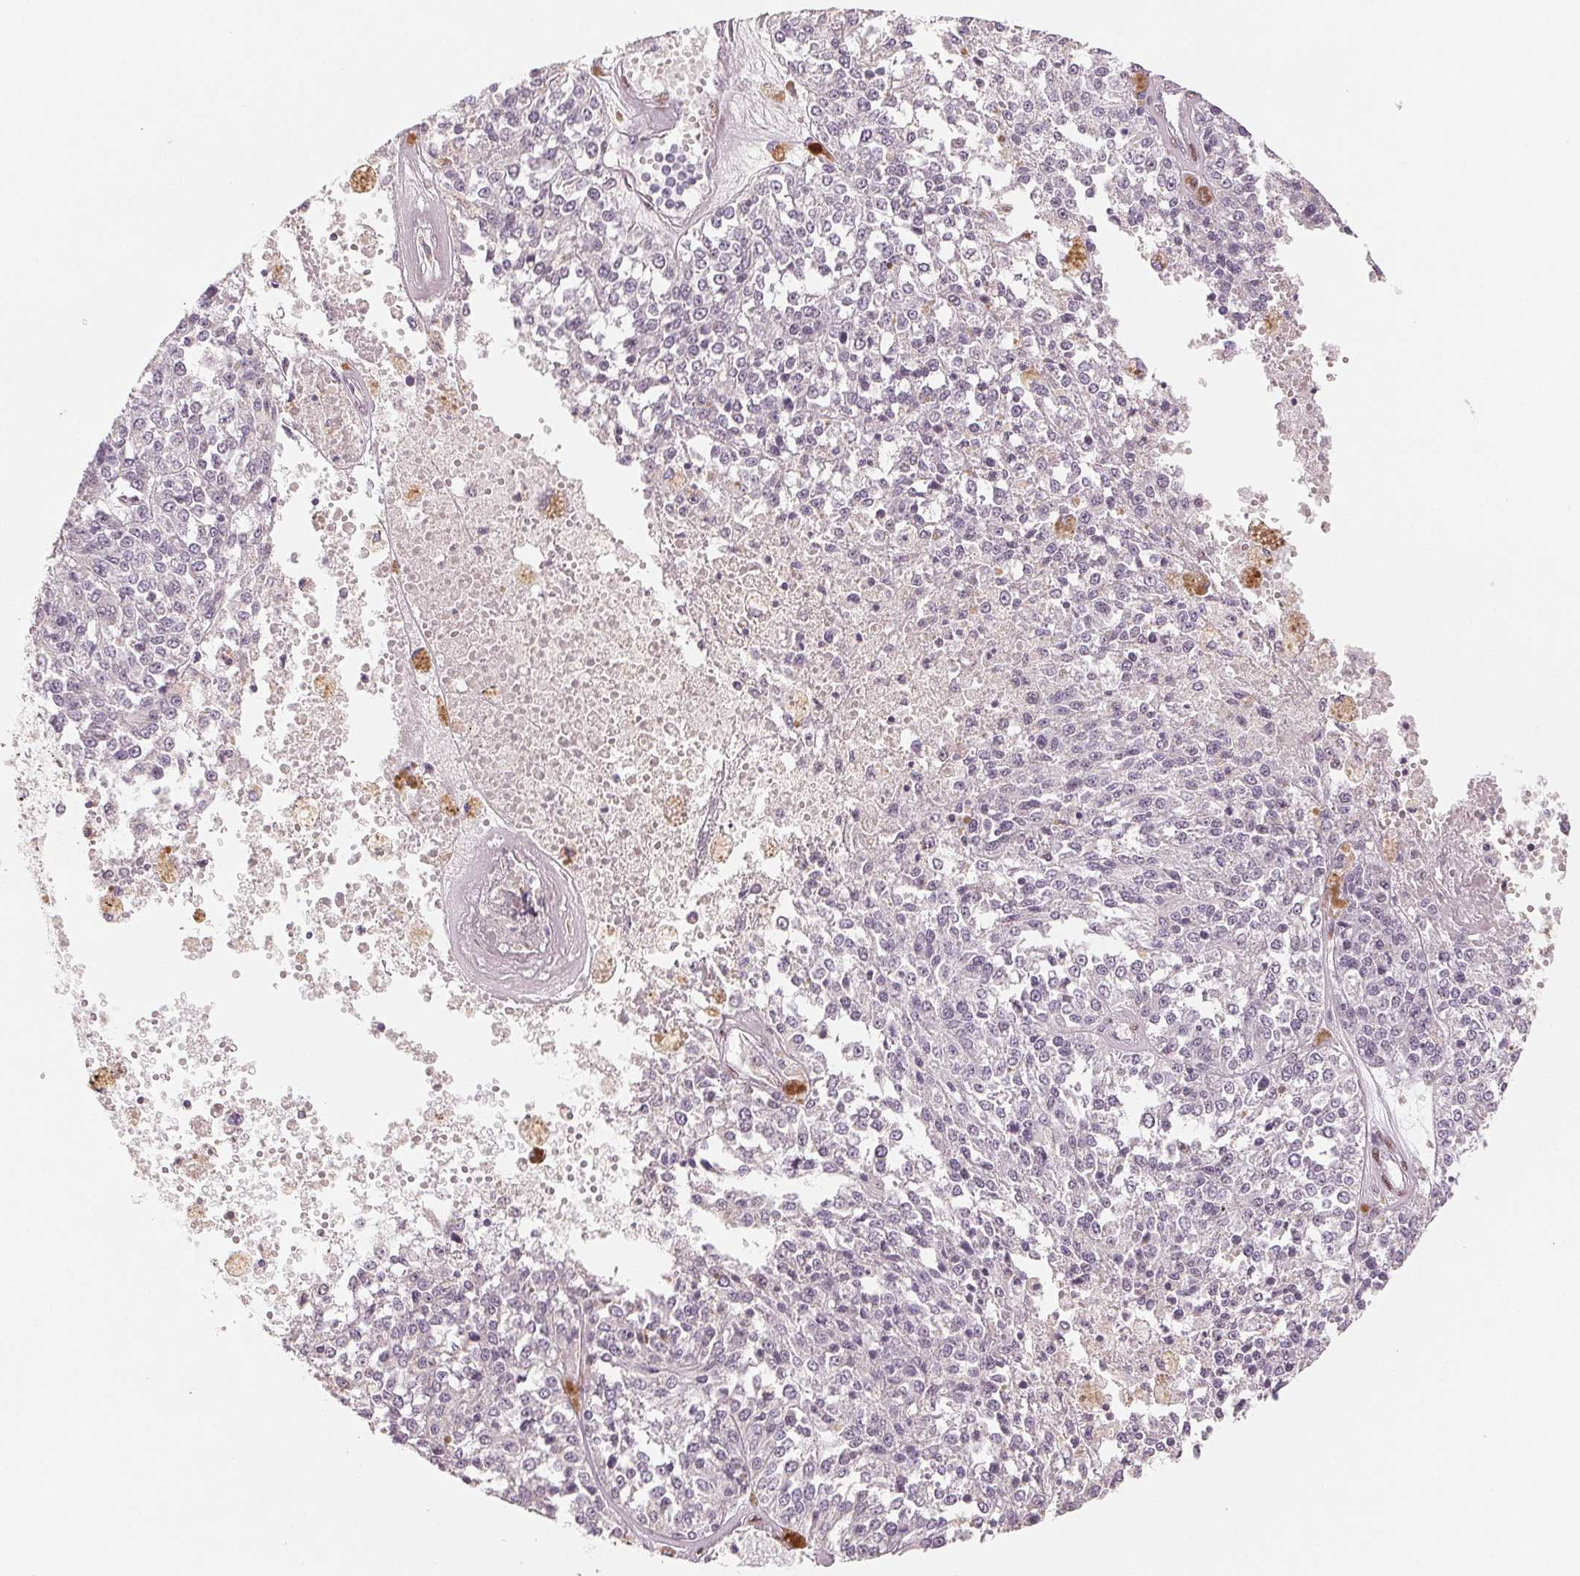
{"staining": {"intensity": "negative", "quantity": "none", "location": "none"}, "tissue": "melanoma", "cell_type": "Tumor cells", "image_type": "cancer", "snomed": [{"axis": "morphology", "description": "Malignant melanoma, Metastatic site"}, {"axis": "topography", "description": "Lymph node"}], "caption": "The immunohistochemistry (IHC) image has no significant staining in tumor cells of malignant melanoma (metastatic site) tissue.", "gene": "SMARCD3", "patient": {"sex": "female", "age": 64}}